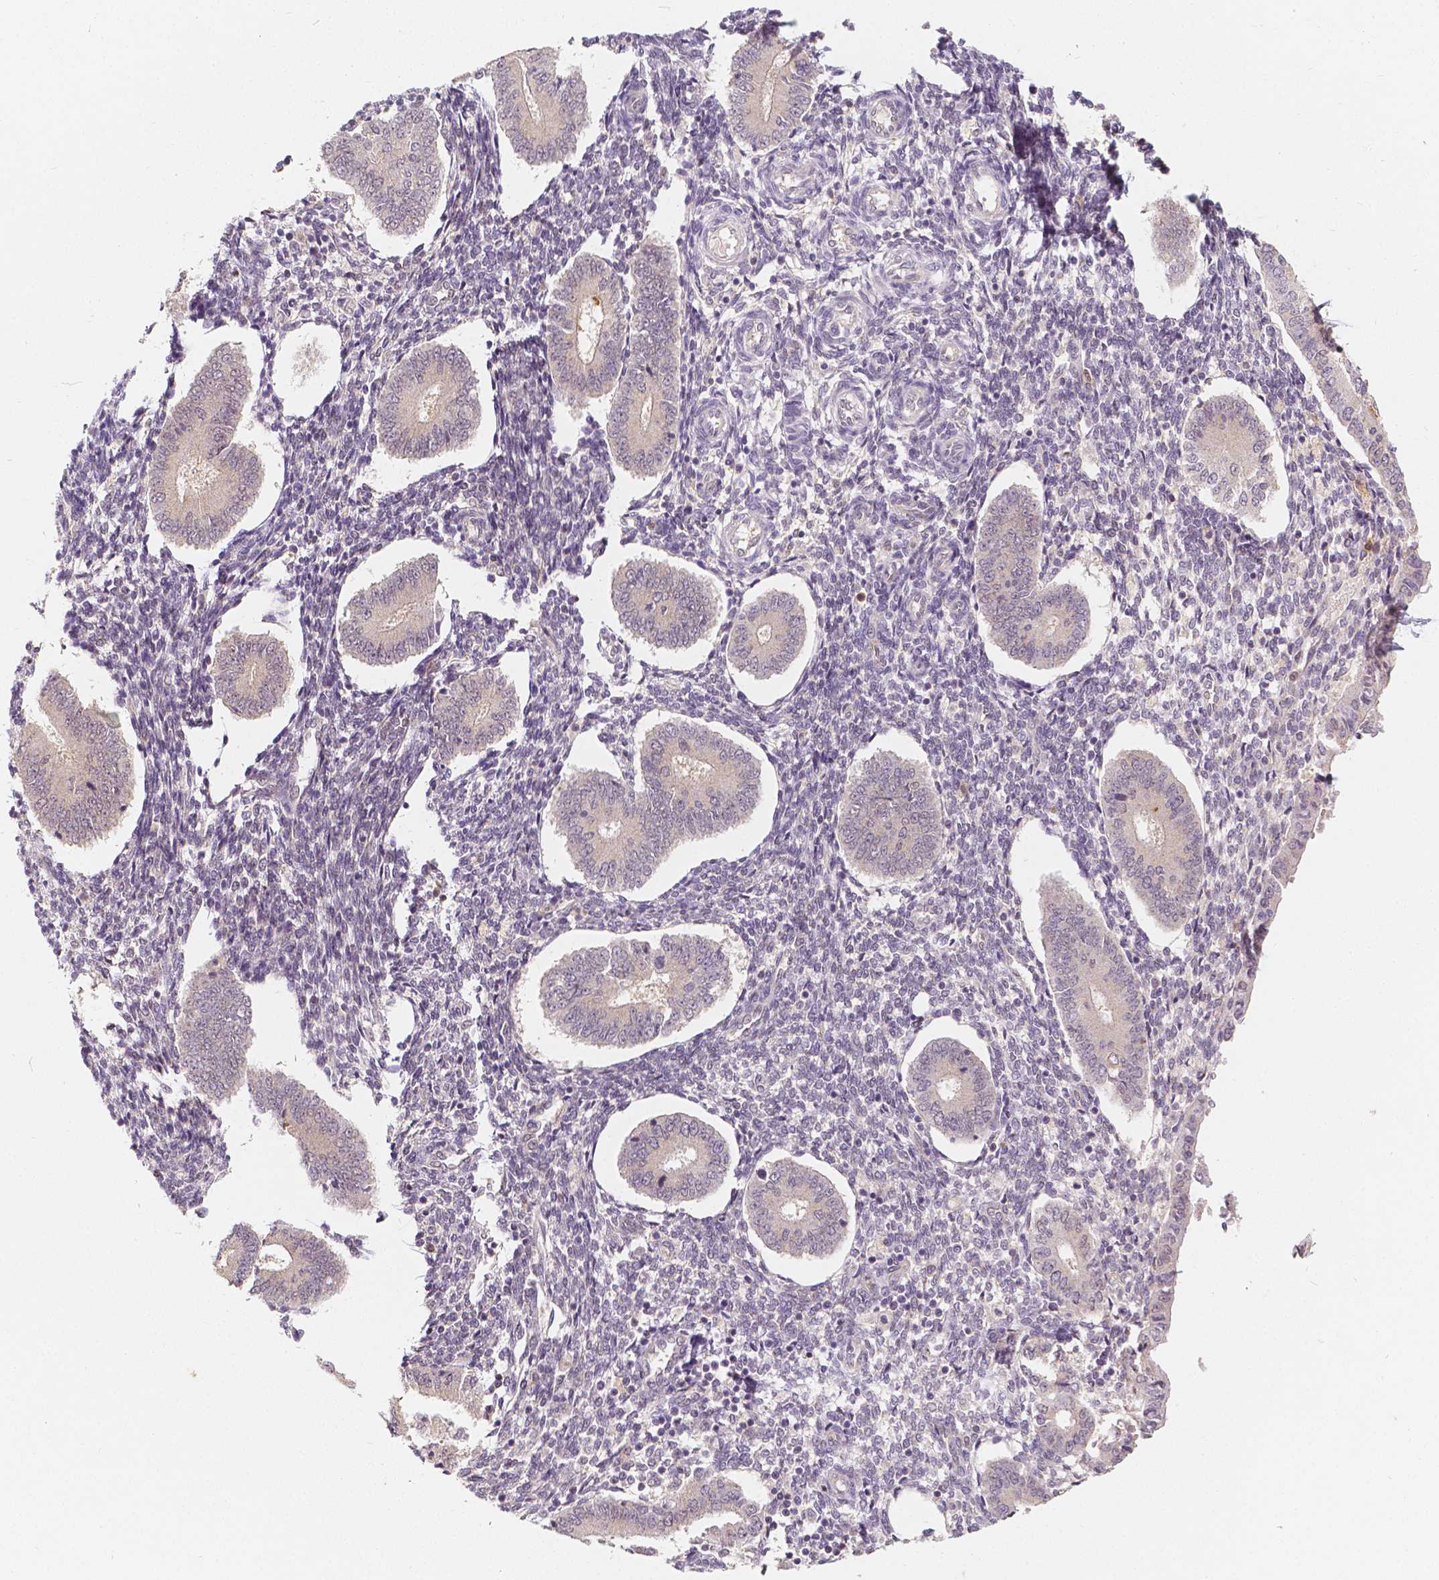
{"staining": {"intensity": "negative", "quantity": "none", "location": "none"}, "tissue": "endometrium", "cell_type": "Cells in endometrial stroma", "image_type": "normal", "snomed": [{"axis": "morphology", "description": "Normal tissue, NOS"}, {"axis": "topography", "description": "Endometrium"}], "caption": "The micrograph exhibits no staining of cells in endometrial stroma in benign endometrium.", "gene": "NAPRT", "patient": {"sex": "female", "age": 40}}